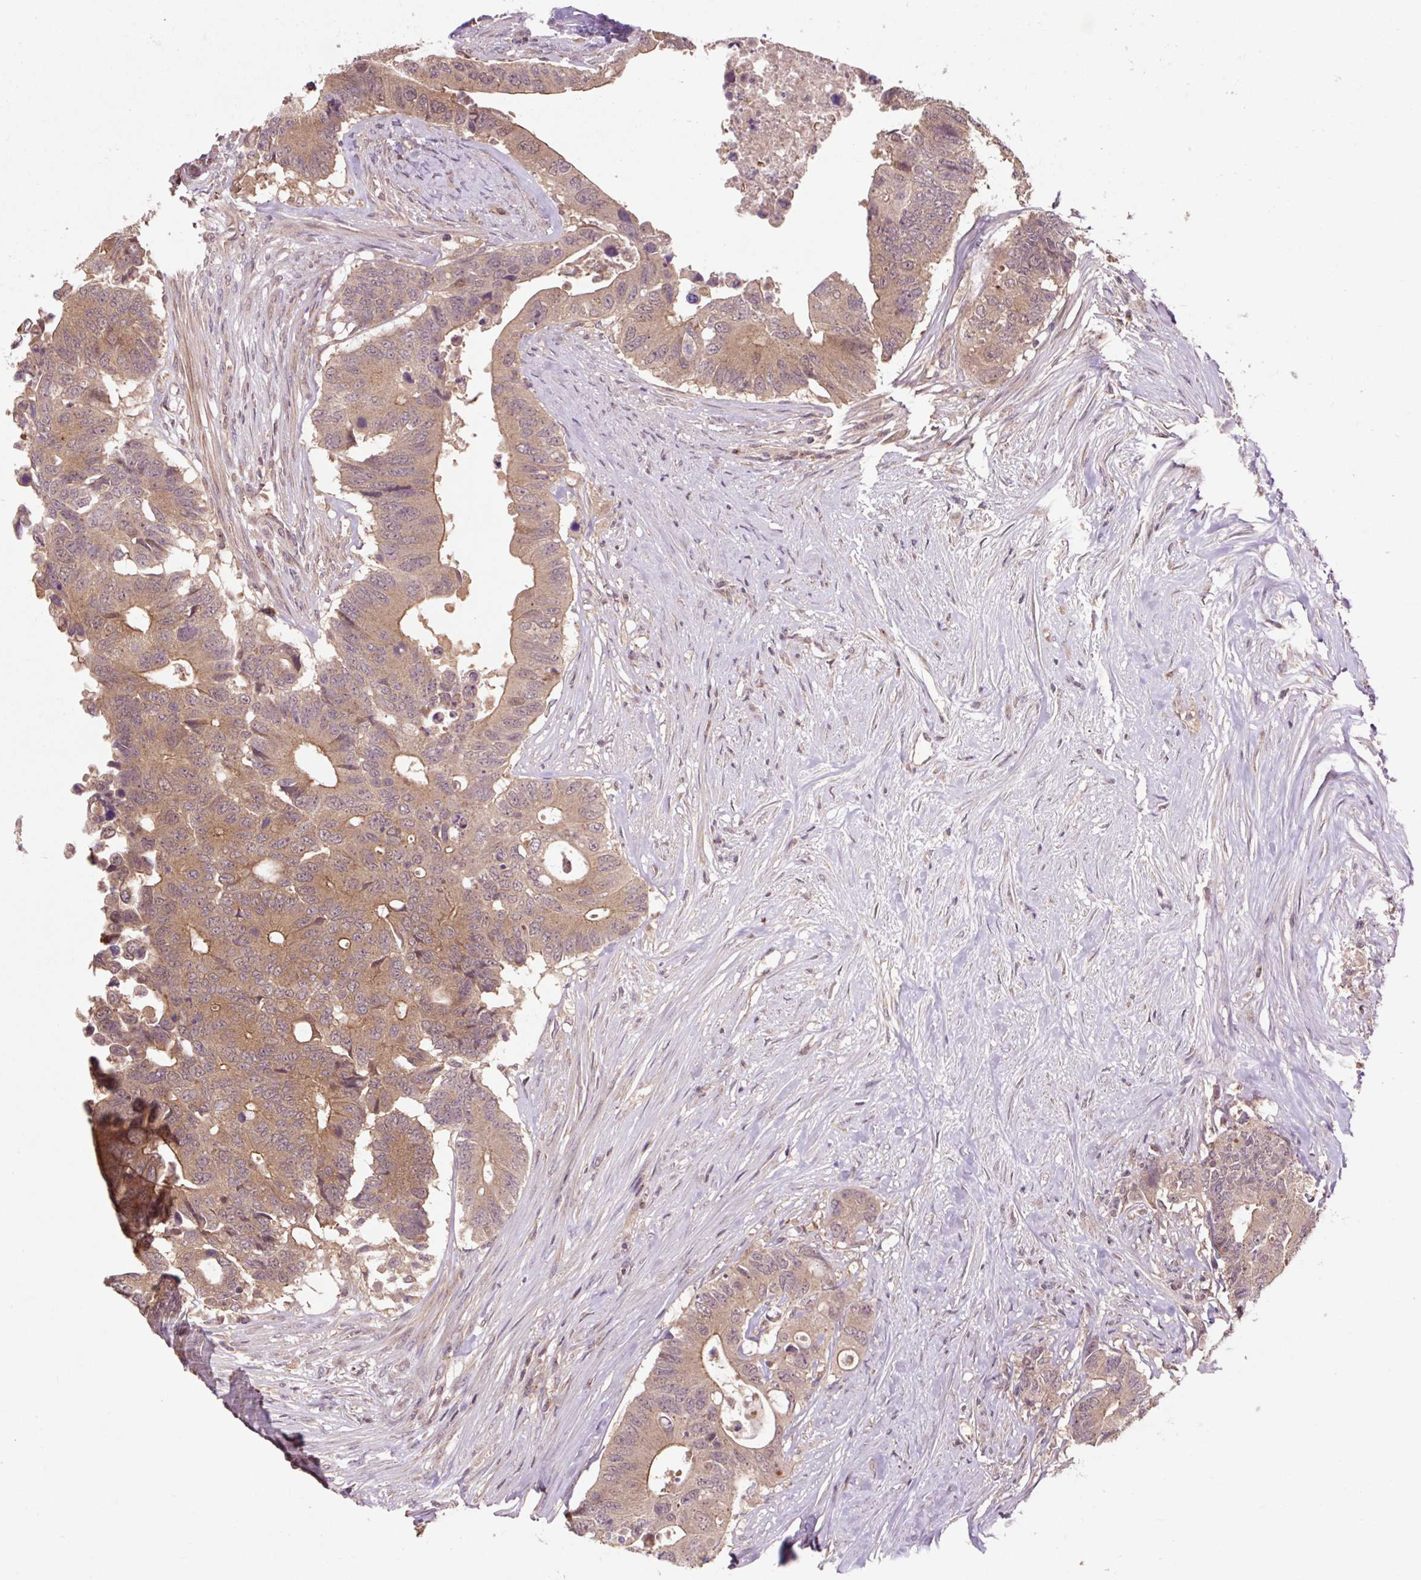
{"staining": {"intensity": "moderate", "quantity": ">75%", "location": "cytoplasmic/membranous"}, "tissue": "colorectal cancer", "cell_type": "Tumor cells", "image_type": "cancer", "snomed": [{"axis": "morphology", "description": "Adenocarcinoma, NOS"}, {"axis": "topography", "description": "Colon"}], "caption": "Protein staining of colorectal adenocarcinoma tissue reveals moderate cytoplasmic/membranous expression in about >75% of tumor cells.", "gene": "MMS19", "patient": {"sex": "male", "age": 71}}